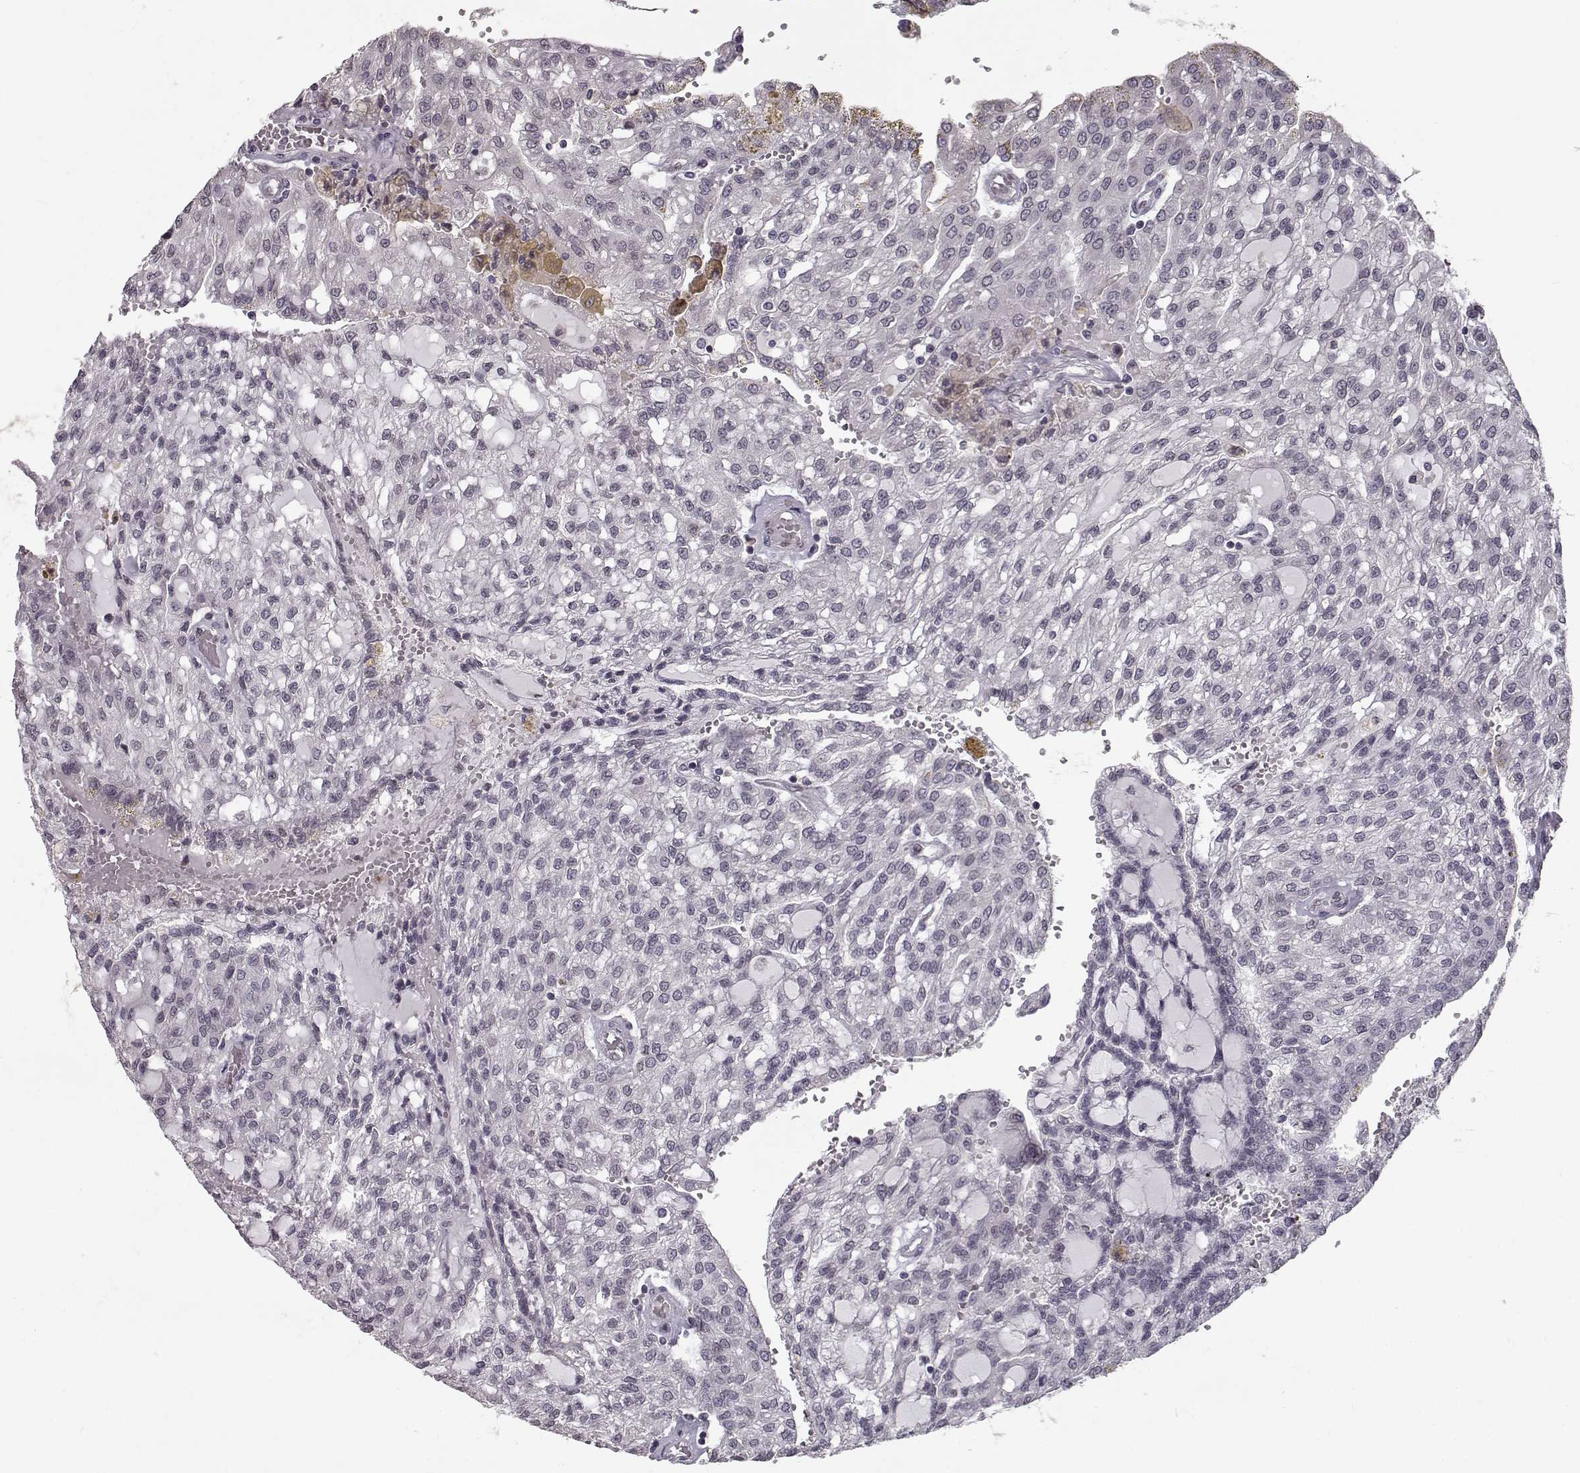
{"staining": {"intensity": "negative", "quantity": "none", "location": "none"}, "tissue": "renal cancer", "cell_type": "Tumor cells", "image_type": "cancer", "snomed": [{"axis": "morphology", "description": "Adenocarcinoma, NOS"}, {"axis": "topography", "description": "Kidney"}], "caption": "A micrograph of human renal cancer is negative for staining in tumor cells.", "gene": "NUP37", "patient": {"sex": "male", "age": 63}}